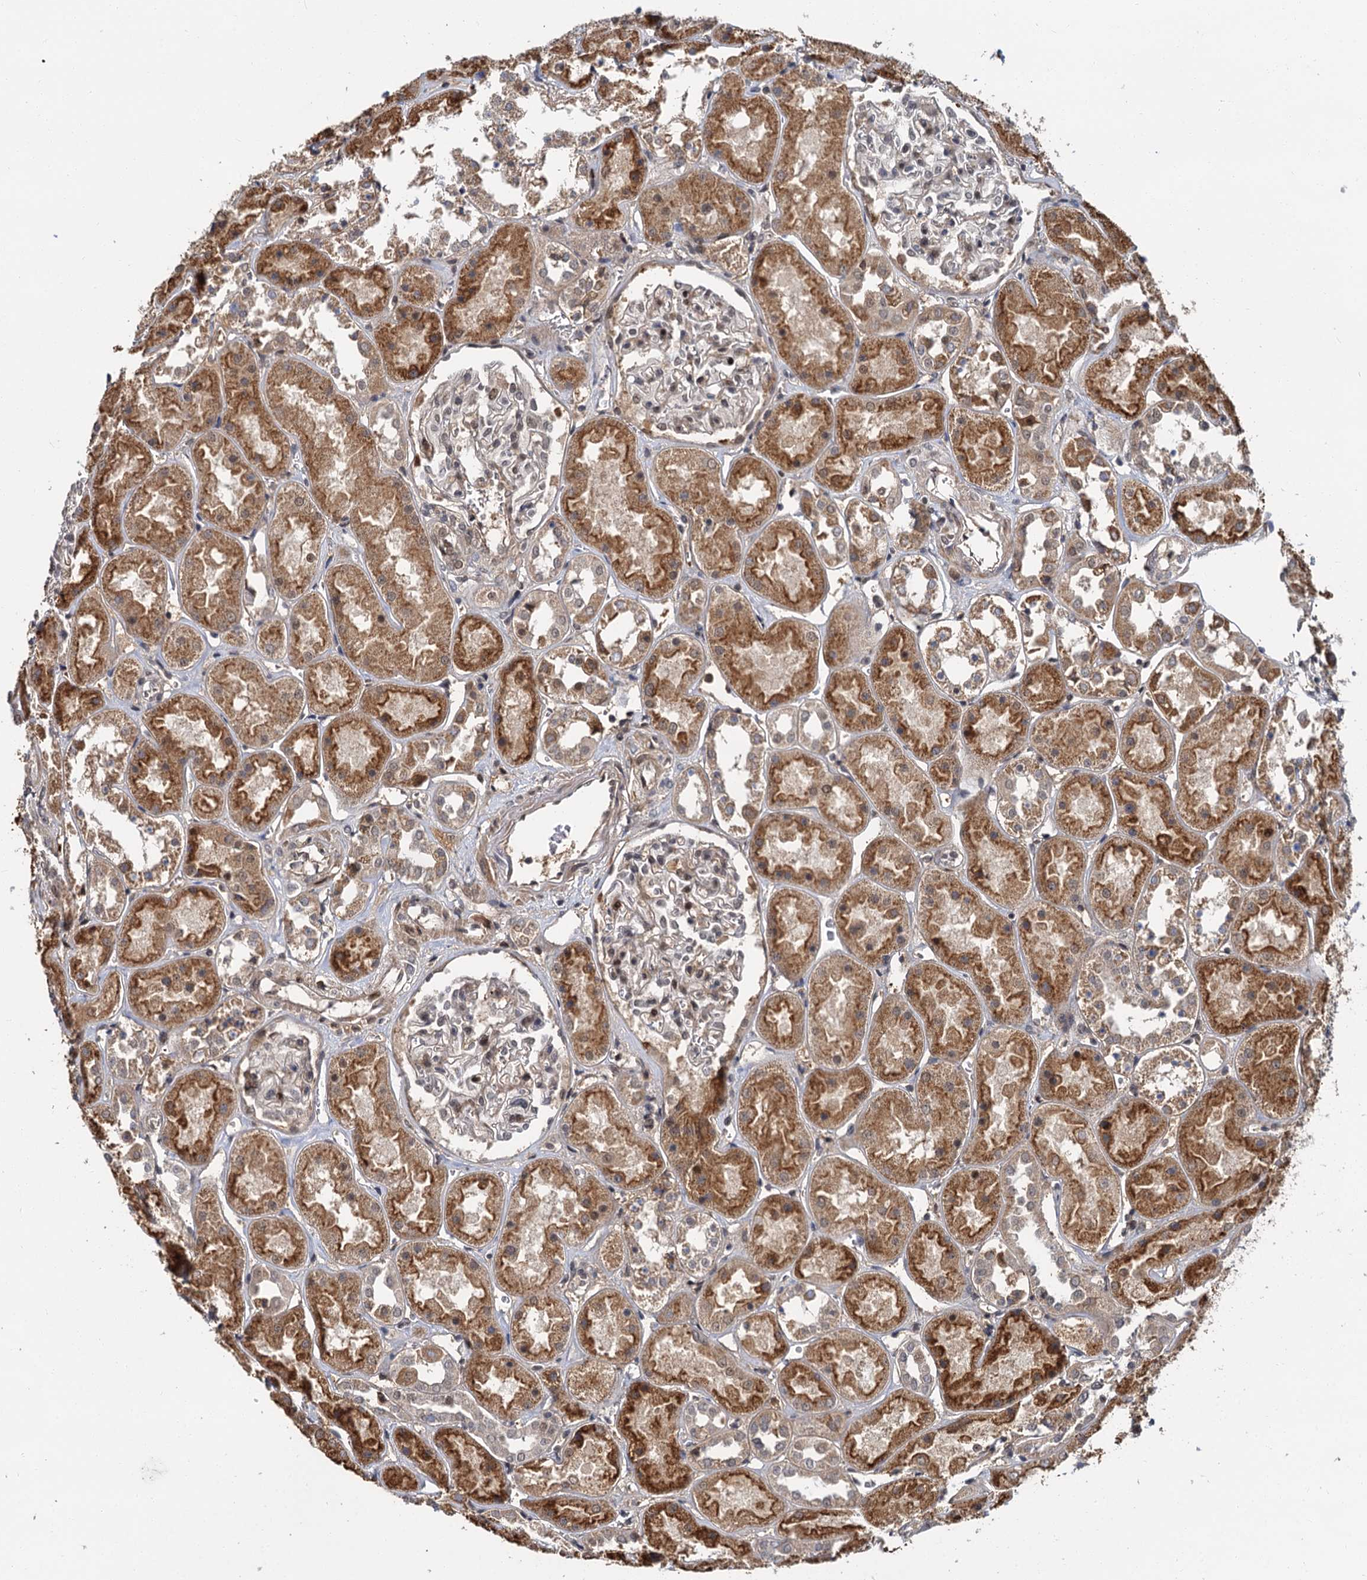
{"staining": {"intensity": "moderate", "quantity": "<25%", "location": "nuclear"}, "tissue": "kidney", "cell_type": "Cells in glomeruli", "image_type": "normal", "snomed": [{"axis": "morphology", "description": "Normal tissue, NOS"}, {"axis": "topography", "description": "Kidney"}], "caption": "Immunohistochemical staining of benign kidney reveals moderate nuclear protein staining in approximately <25% of cells in glomeruli.", "gene": "MBD6", "patient": {"sex": "male", "age": 70}}